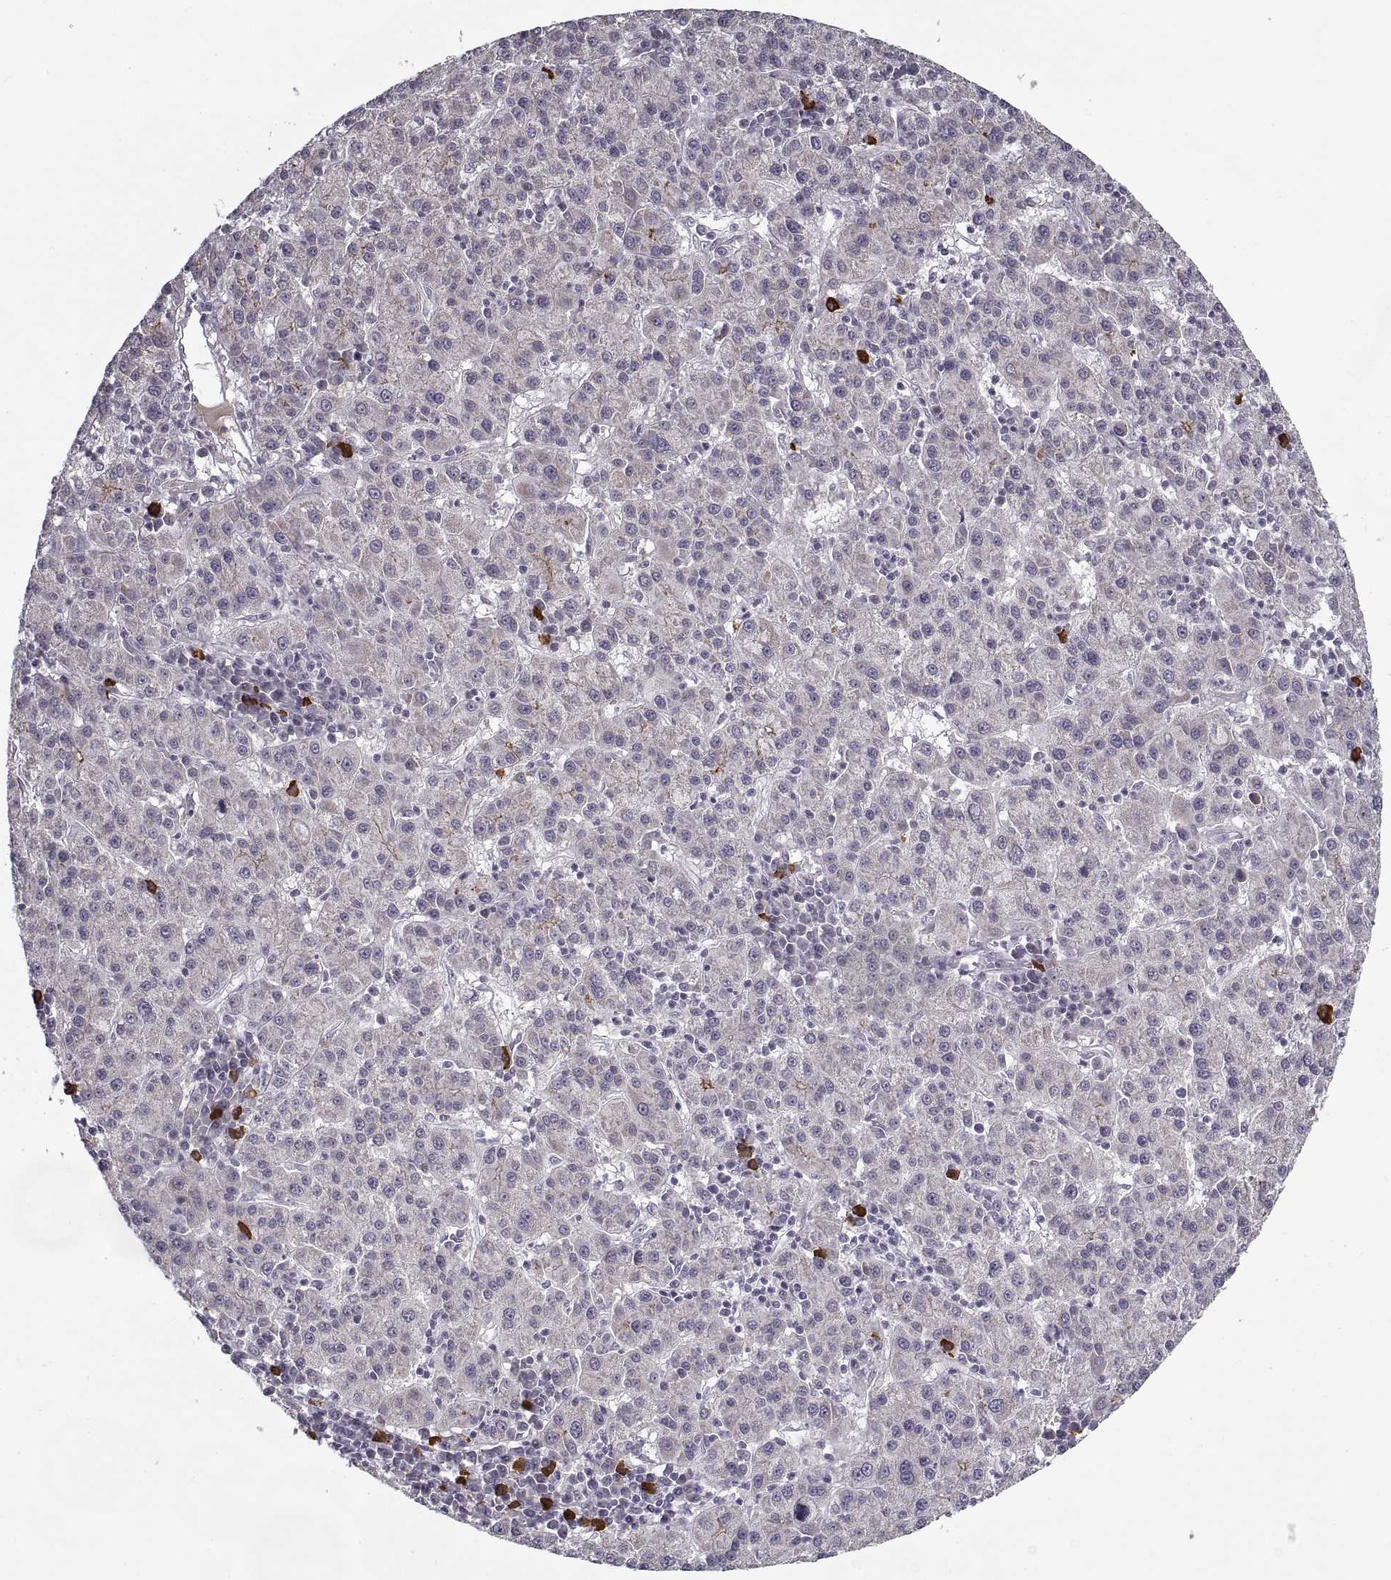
{"staining": {"intensity": "negative", "quantity": "none", "location": "none"}, "tissue": "liver cancer", "cell_type": "Tumor cells", "image_type": "cancer", "snomed": [{"axis": "morphology", "description": "Carcinoma, Hepatocellular, NOS"}, {"axis": "topography", "description": "Liver"}], "caption": "DAB immunohistochemical staining of hepatocellular carcinoma (liver) shows no significant expression in tumor cells.", "gene": "GAD2", "patient": {"sex": "female", "age": 60}}